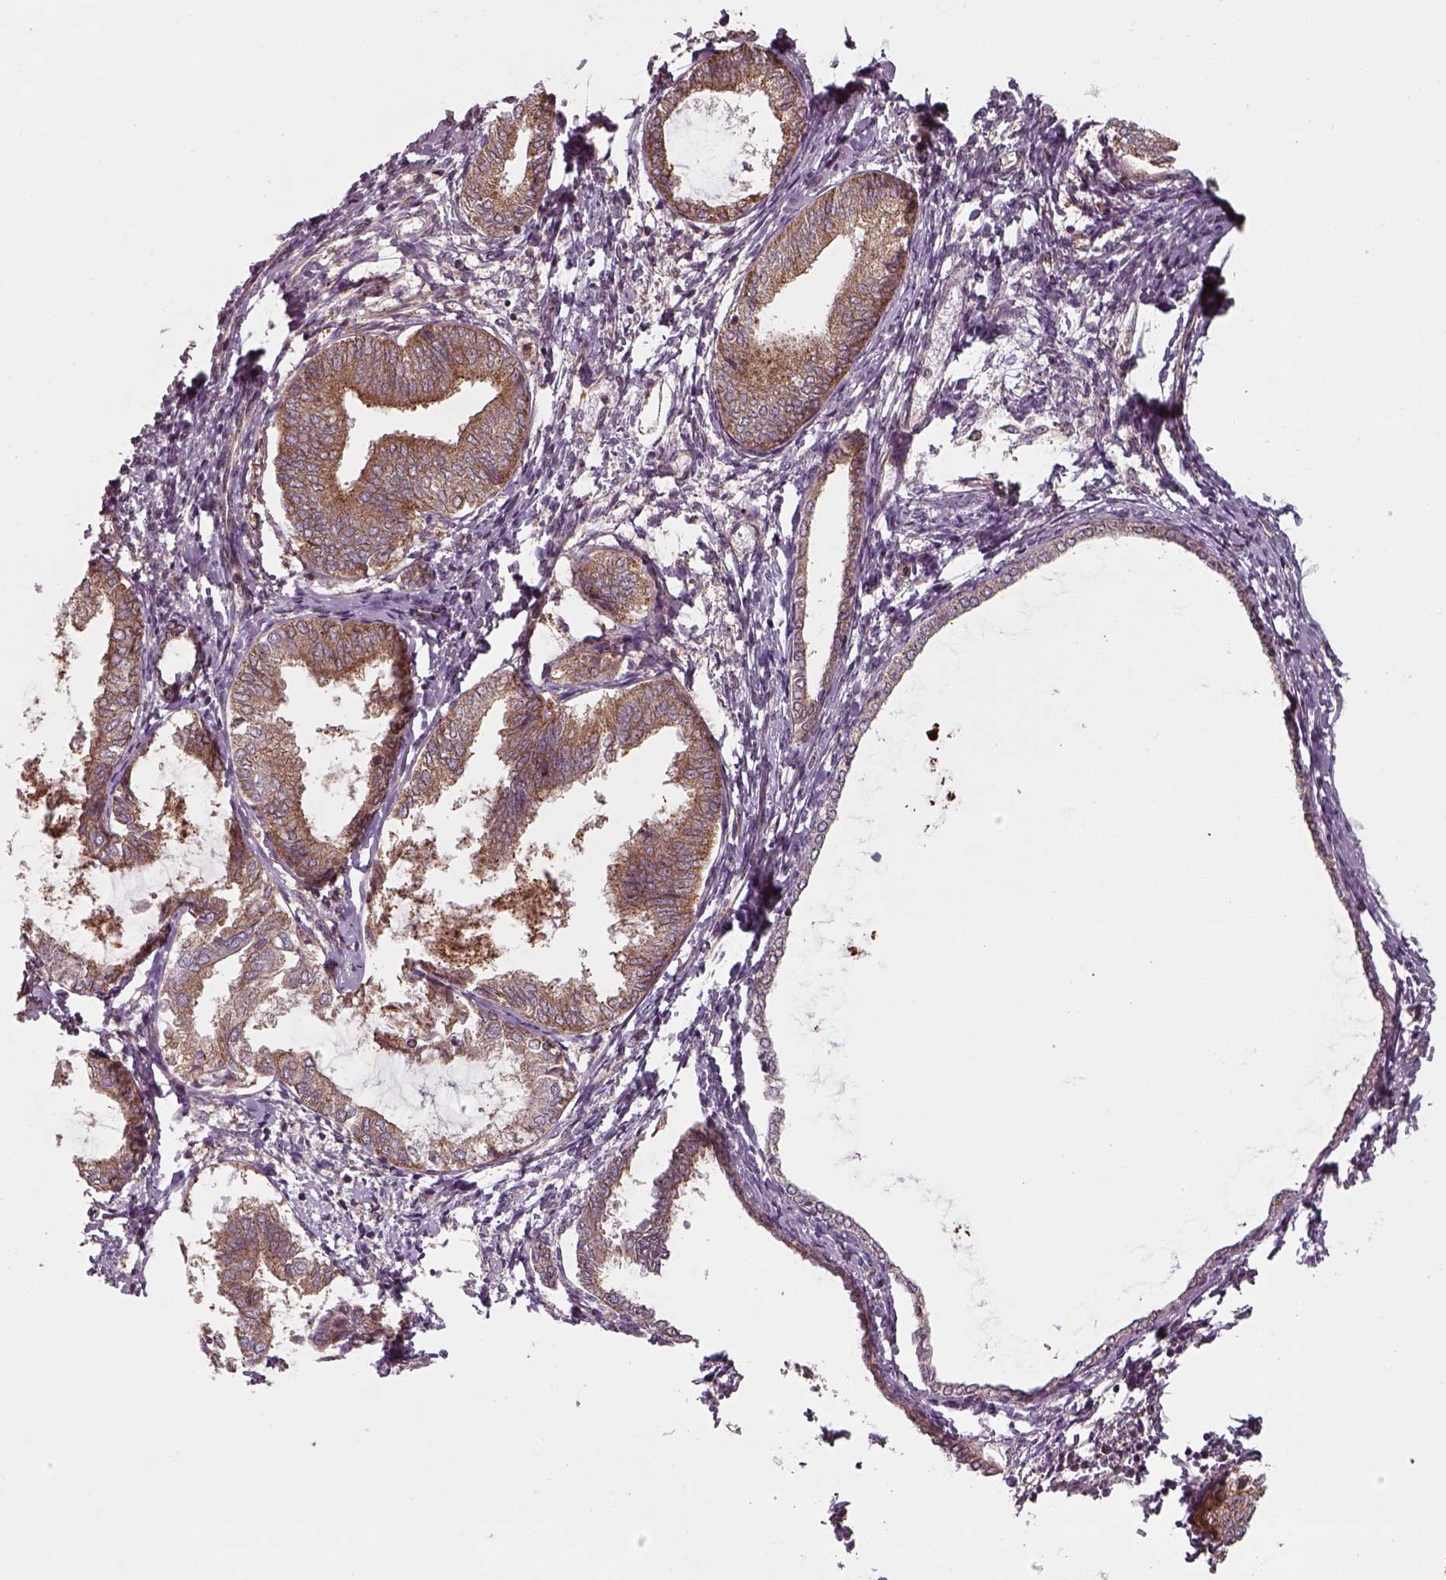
{"staining": {"intensity": "moderate", "quantity": ">75%", "location": "cytoplasmic/membranous"}, "tissue": "endometrial cancer", "cell_type": "Tumor cells", "image_type": "cancer", "snomed": [{"axis": "morphology", "description": "Adenocarcinoma, NOS"}, {"axis": "topography", "description": "Endometrium"}], "caption": "This image demonstrates IHC staining of endometrial cancer, with medium moderate cytoplasmic/membranous expression in approximately >75% of tumor cells.", "gene": "CHMP3", "patient": {"sex": "female", "age": 68}}